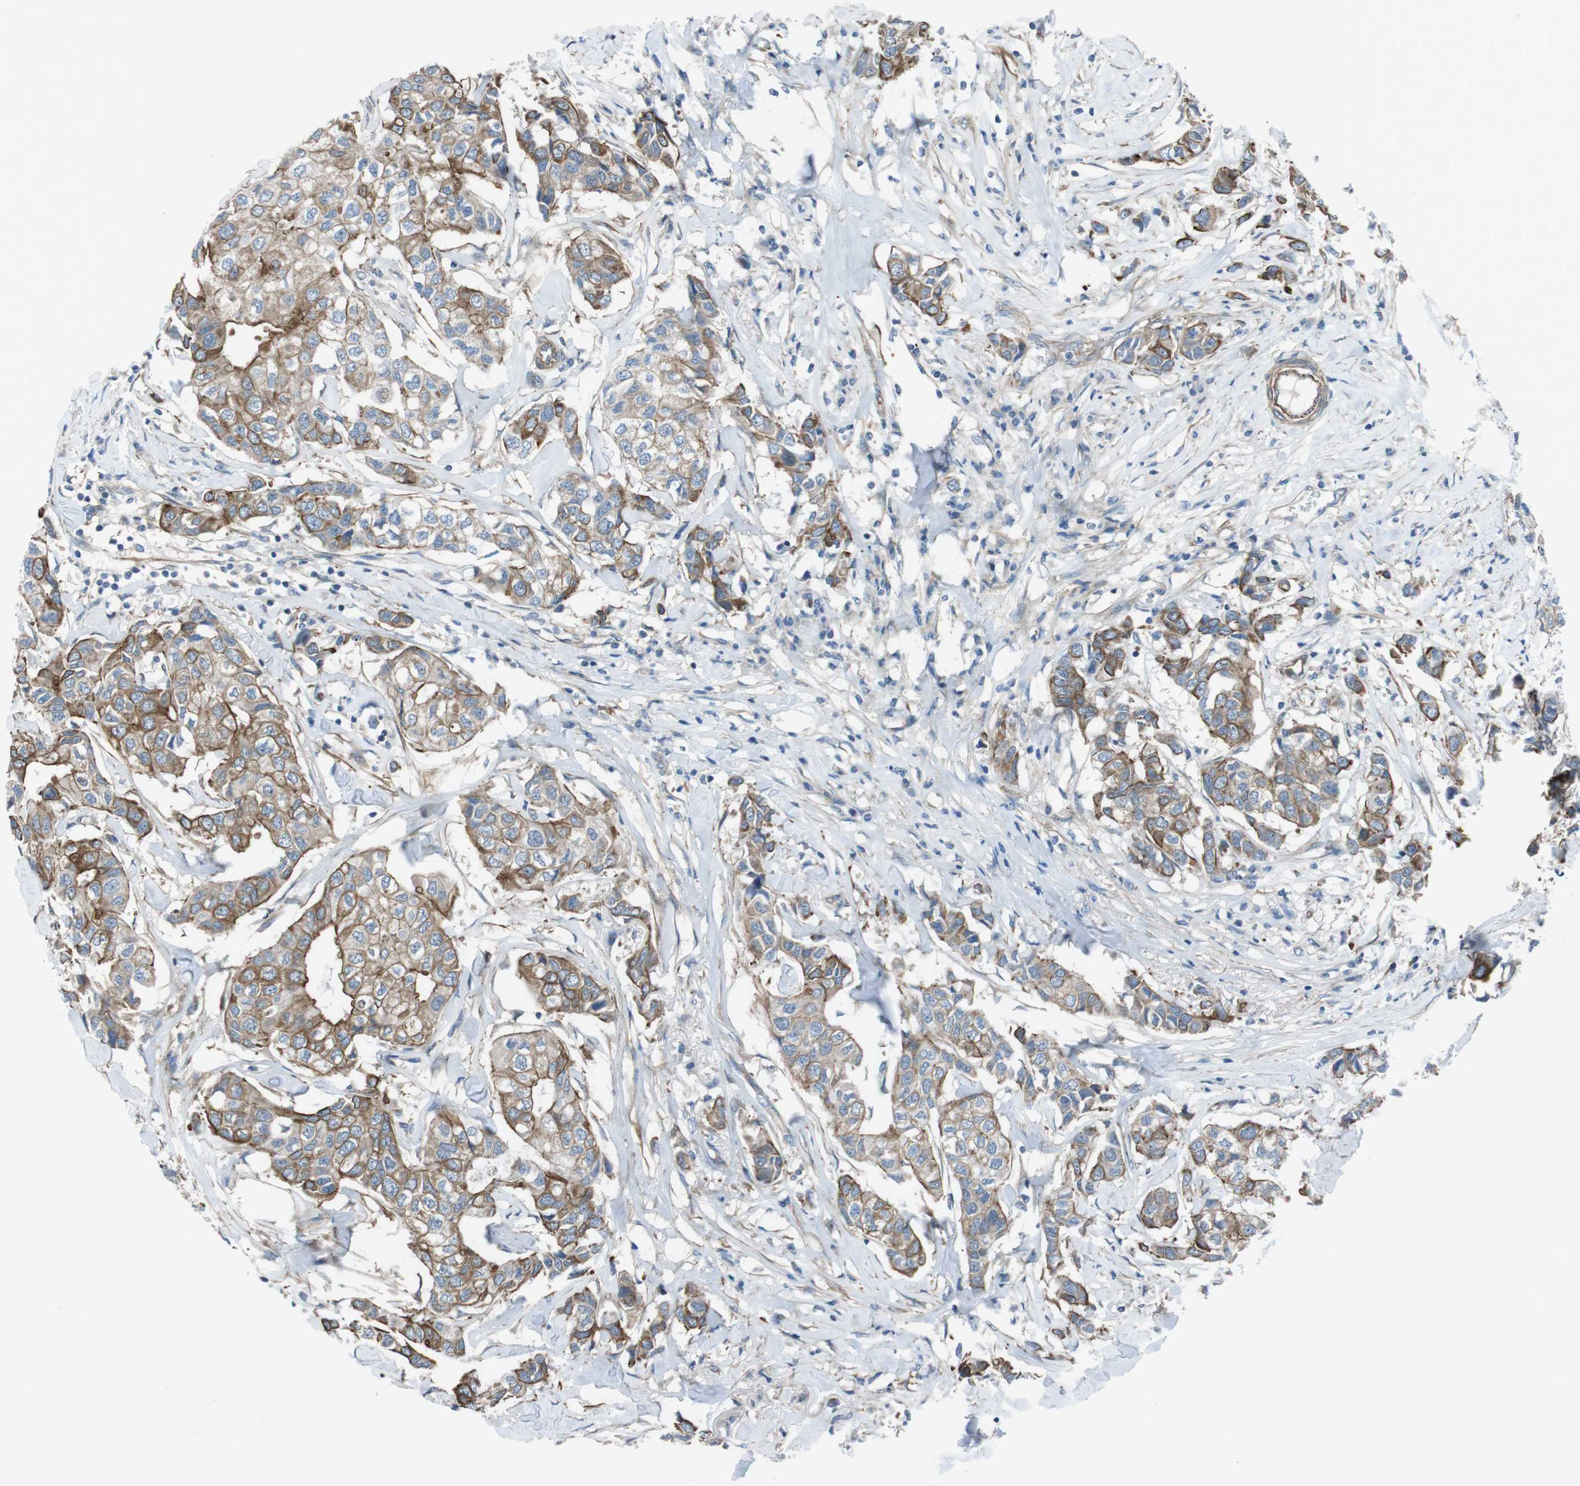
{"staining": {"intensity": "moderate", "quantity": ">75%", "location": "cytoplasmic/membranous"}, "tissue": "breast cancer", "cell_type": "Tumor cells", "image_type": "cancer", "snomed": [{"axis": "morphology", "description": "Duct carcinoma"}, {"axis": "topography", "description": "Breast"}], "caption": "This is an image of immunohistochemistry (IHC) staining of breast cancer (invasive ductal carcinoma), which shows moderate positivity in the cytoplasmic/membranous of tumor cells.", "gene": "FAM174B", "patient": {"sex": "female", "age": 80}}